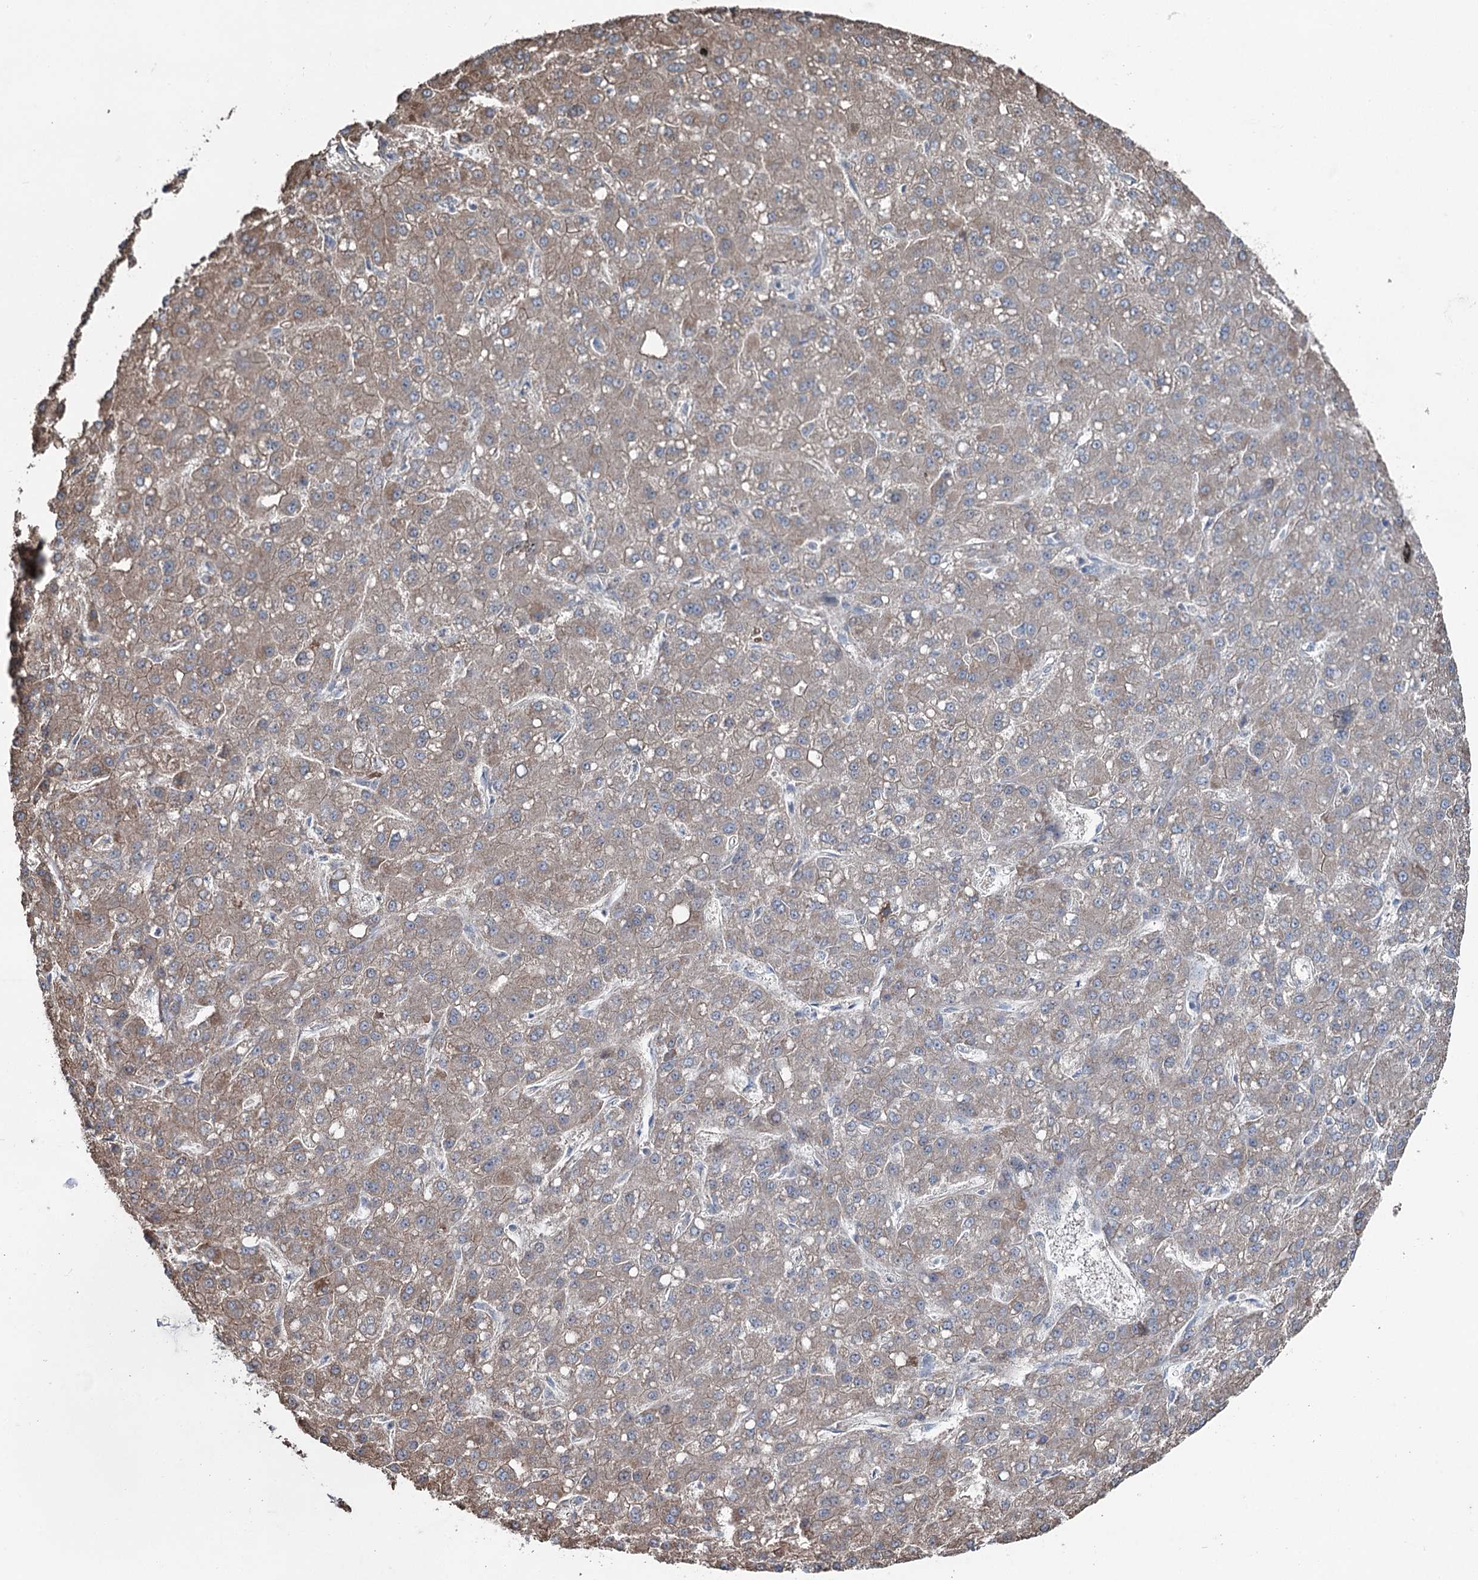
{"staining": {"intensity": "weak", "quantity": "25%-75%", "location": "cytoplasmic/membranous"}, "tissue": "liver cancer", "cell_type": "Tumor cells", "image_type": "cancer", "snomed": [{"axis": "morphology", "description": "Carcinoma, Hepatocellular, NOS"}, {"axis": "topography", "description": "Liver"}], "caption": "Immunohistochemistry (DAB) staining of liver cancer (hepatocellular carcinoma) reveals weak cytoplasmic/membranous protein staining in approximately 25%-75% of tumor cells. Using DAB (brown) and hematoxylin (blue) stains, captured at high magnification using brightfield microscopy.", "gene": "FAM120B", "patient": {"sex": "male", "age": 67}}